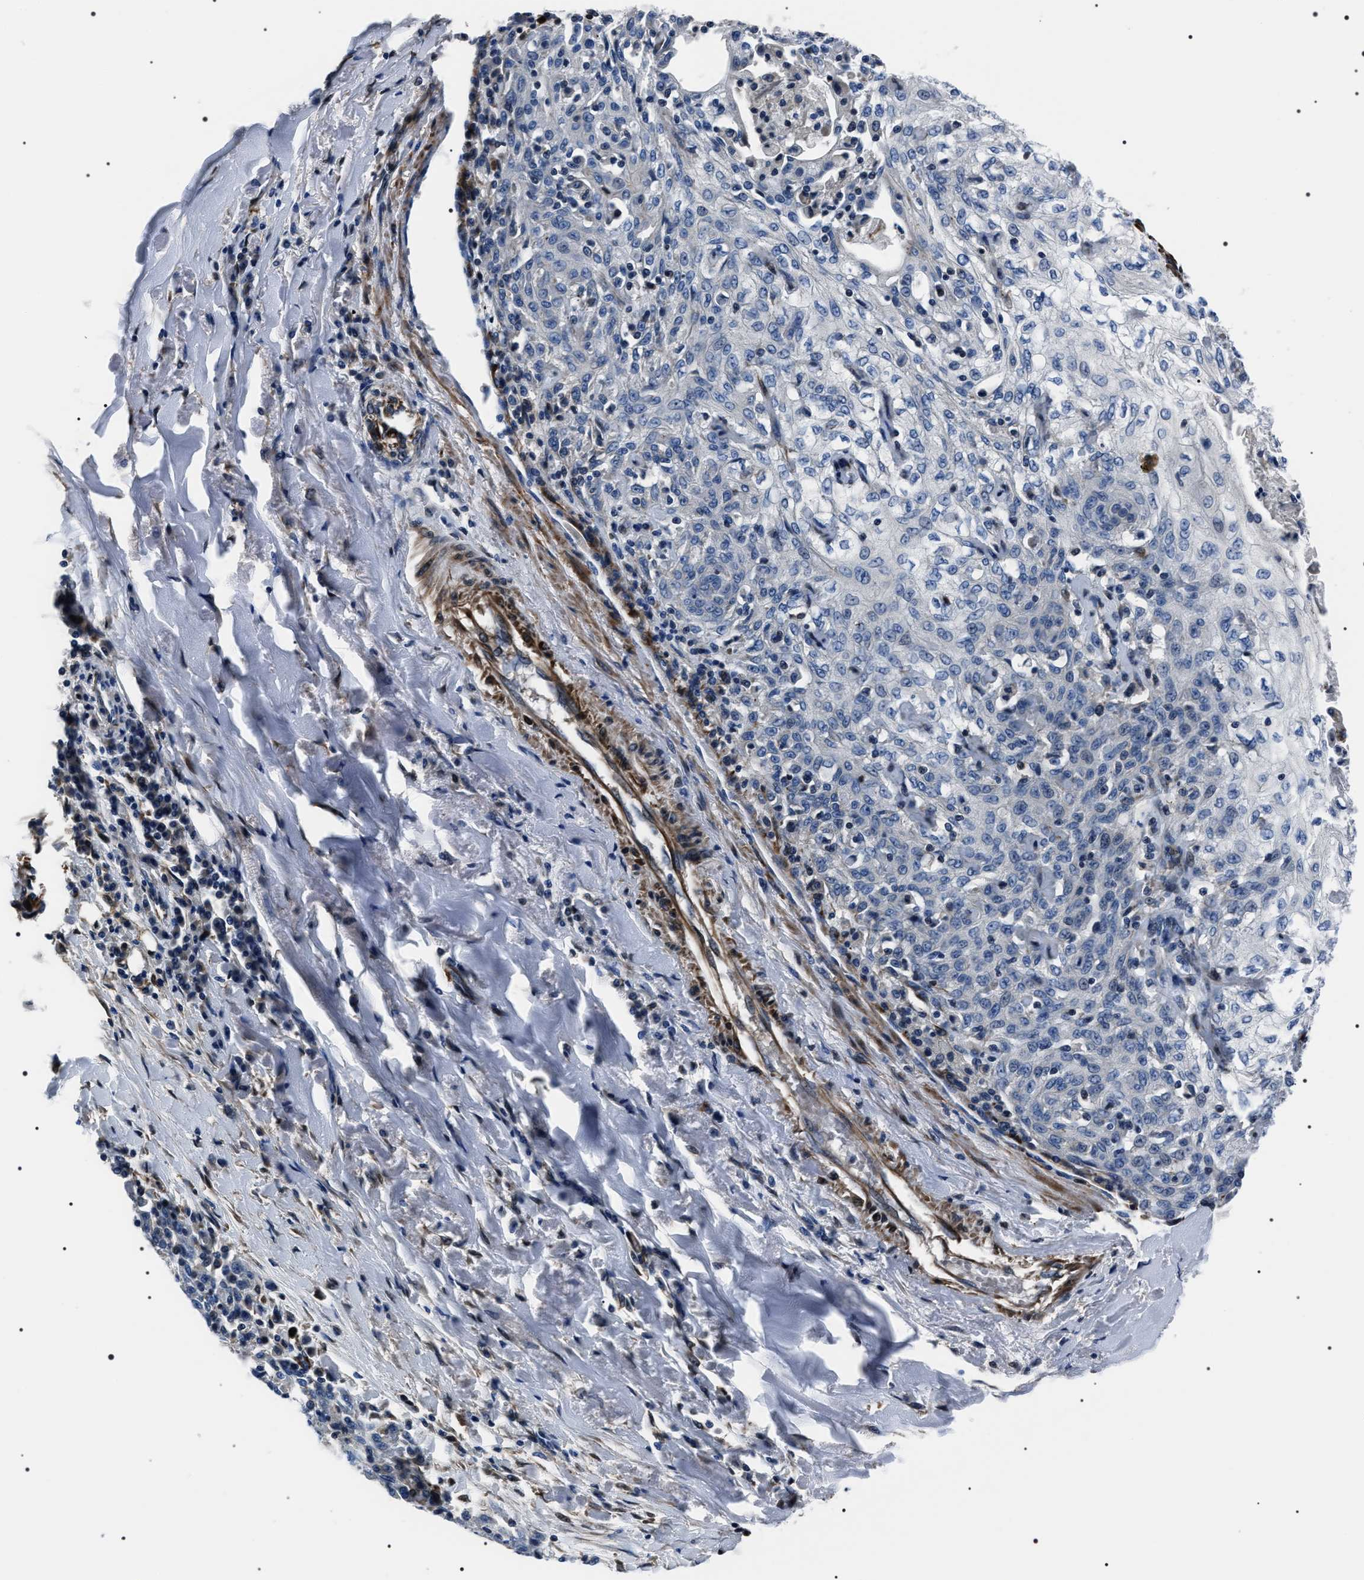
{"staining": {"intensity": "negative", "quantity": "none", "location": "none"}, "tissue": "skin cancer", "cell_type": "Tumor cells", "image_type": "cancer", "snomed": [{"axis": "morphology", "description": "Squamous cell carcinoma, NOS"}, {"axis": "morphology", "description": "Squamous cell carcinoma, metastatic, NOS"}, {"axis": "topography", "description": "Skin"}, {"axis": "topography", "description": "Lymph node"}], "caption": "The photomicrograph reveals no significant expression in tumor cells of skin cancer.", "gene": "BAG2", "patient": {"sex": "male", "age": 75}}